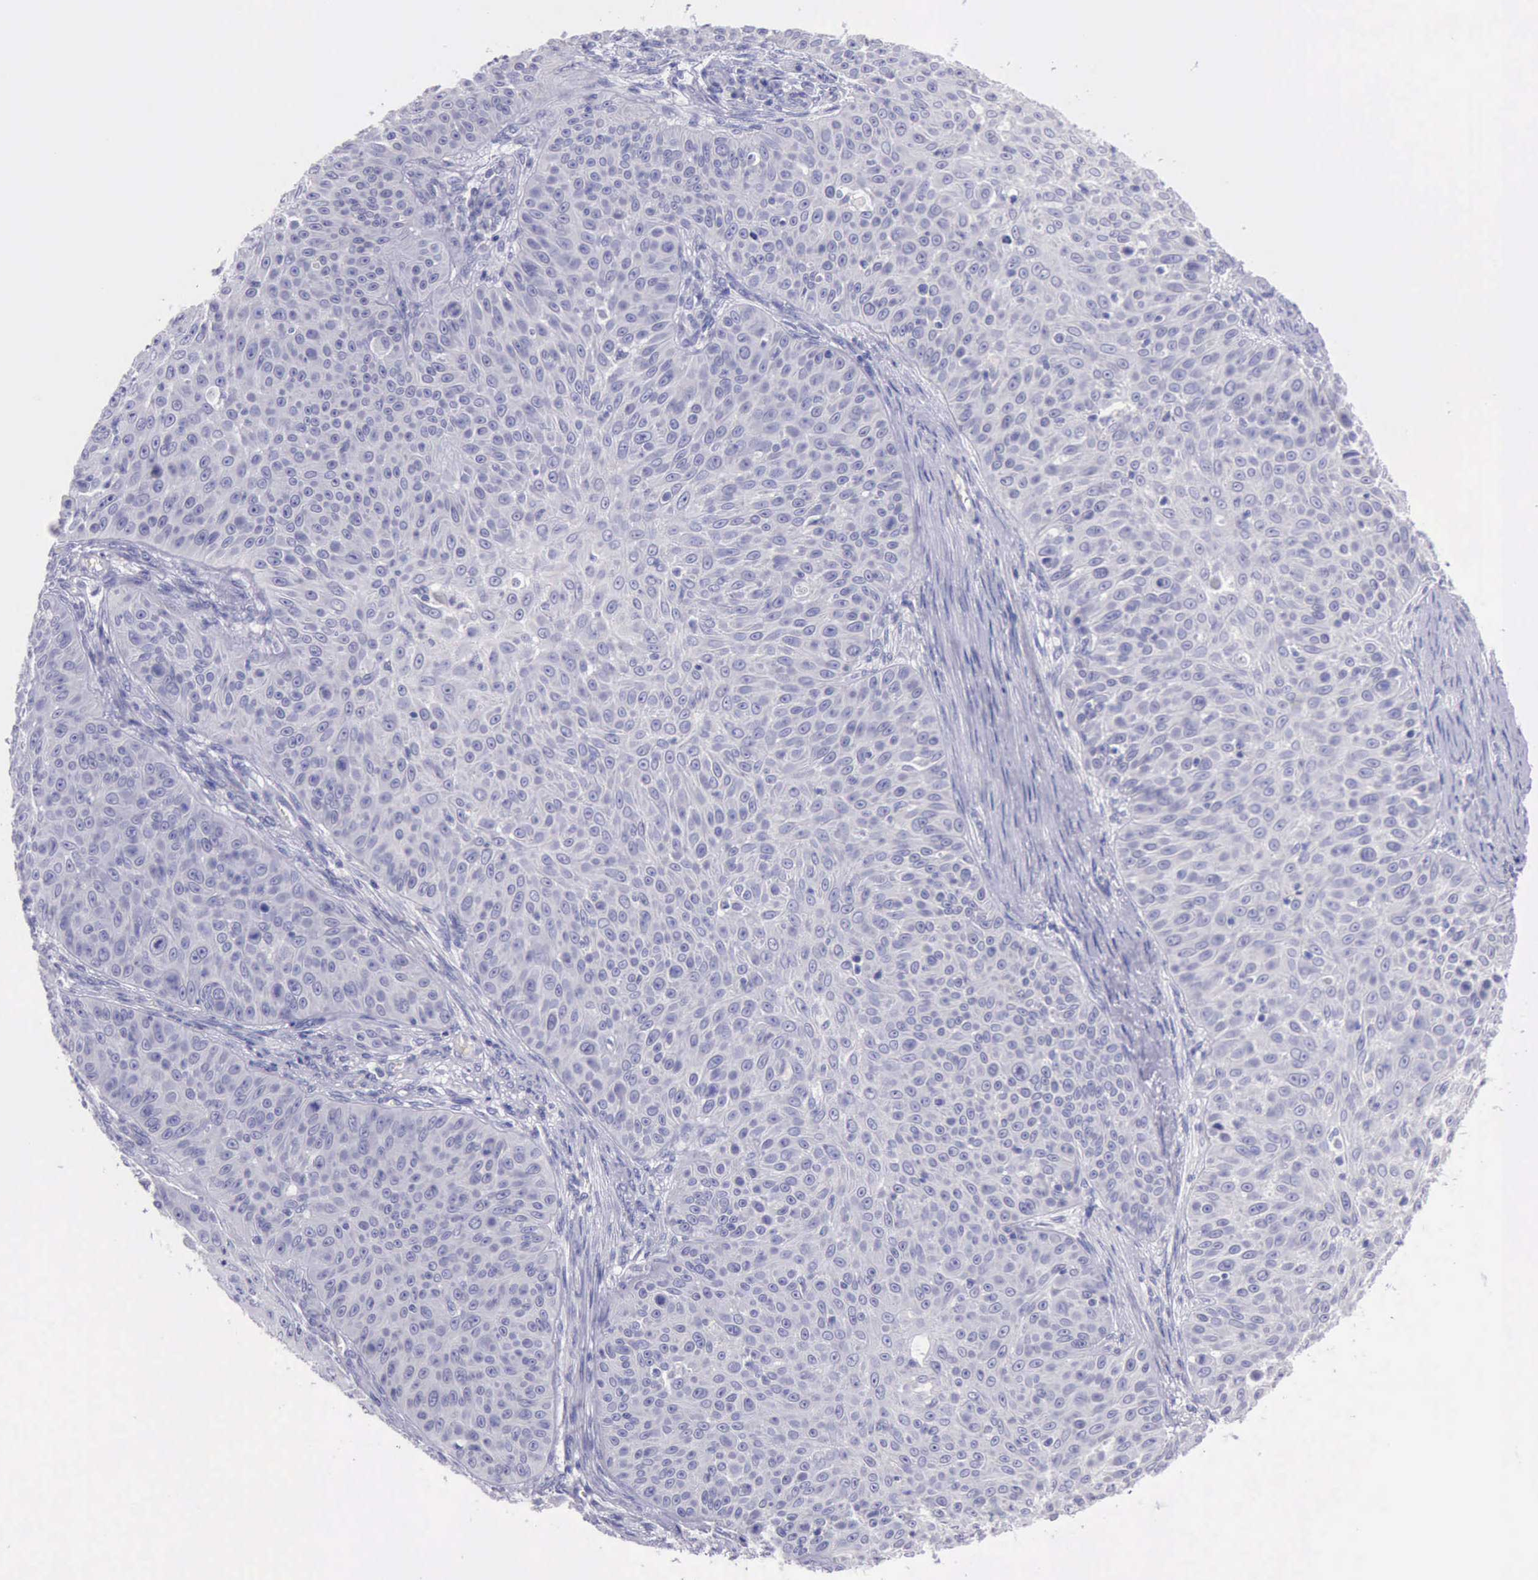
{"staining": {"intensity": "negative", "quantity": "none", "location": "none"}, "tissue": "skin cancer", "cell_type": "Tumor cells", "image_type": "cancer", "snomed": [{"axis": "morphology", "description": "Squamous cell carcinoma, NOS"}, {"axis": "topography", "description": "Skin"}], "caption": "A histopathology image of human skin cancer is negative for staining in tumor cells.", "gene": "LRFN5", "patient": {"sex": "male", "age": 82}}